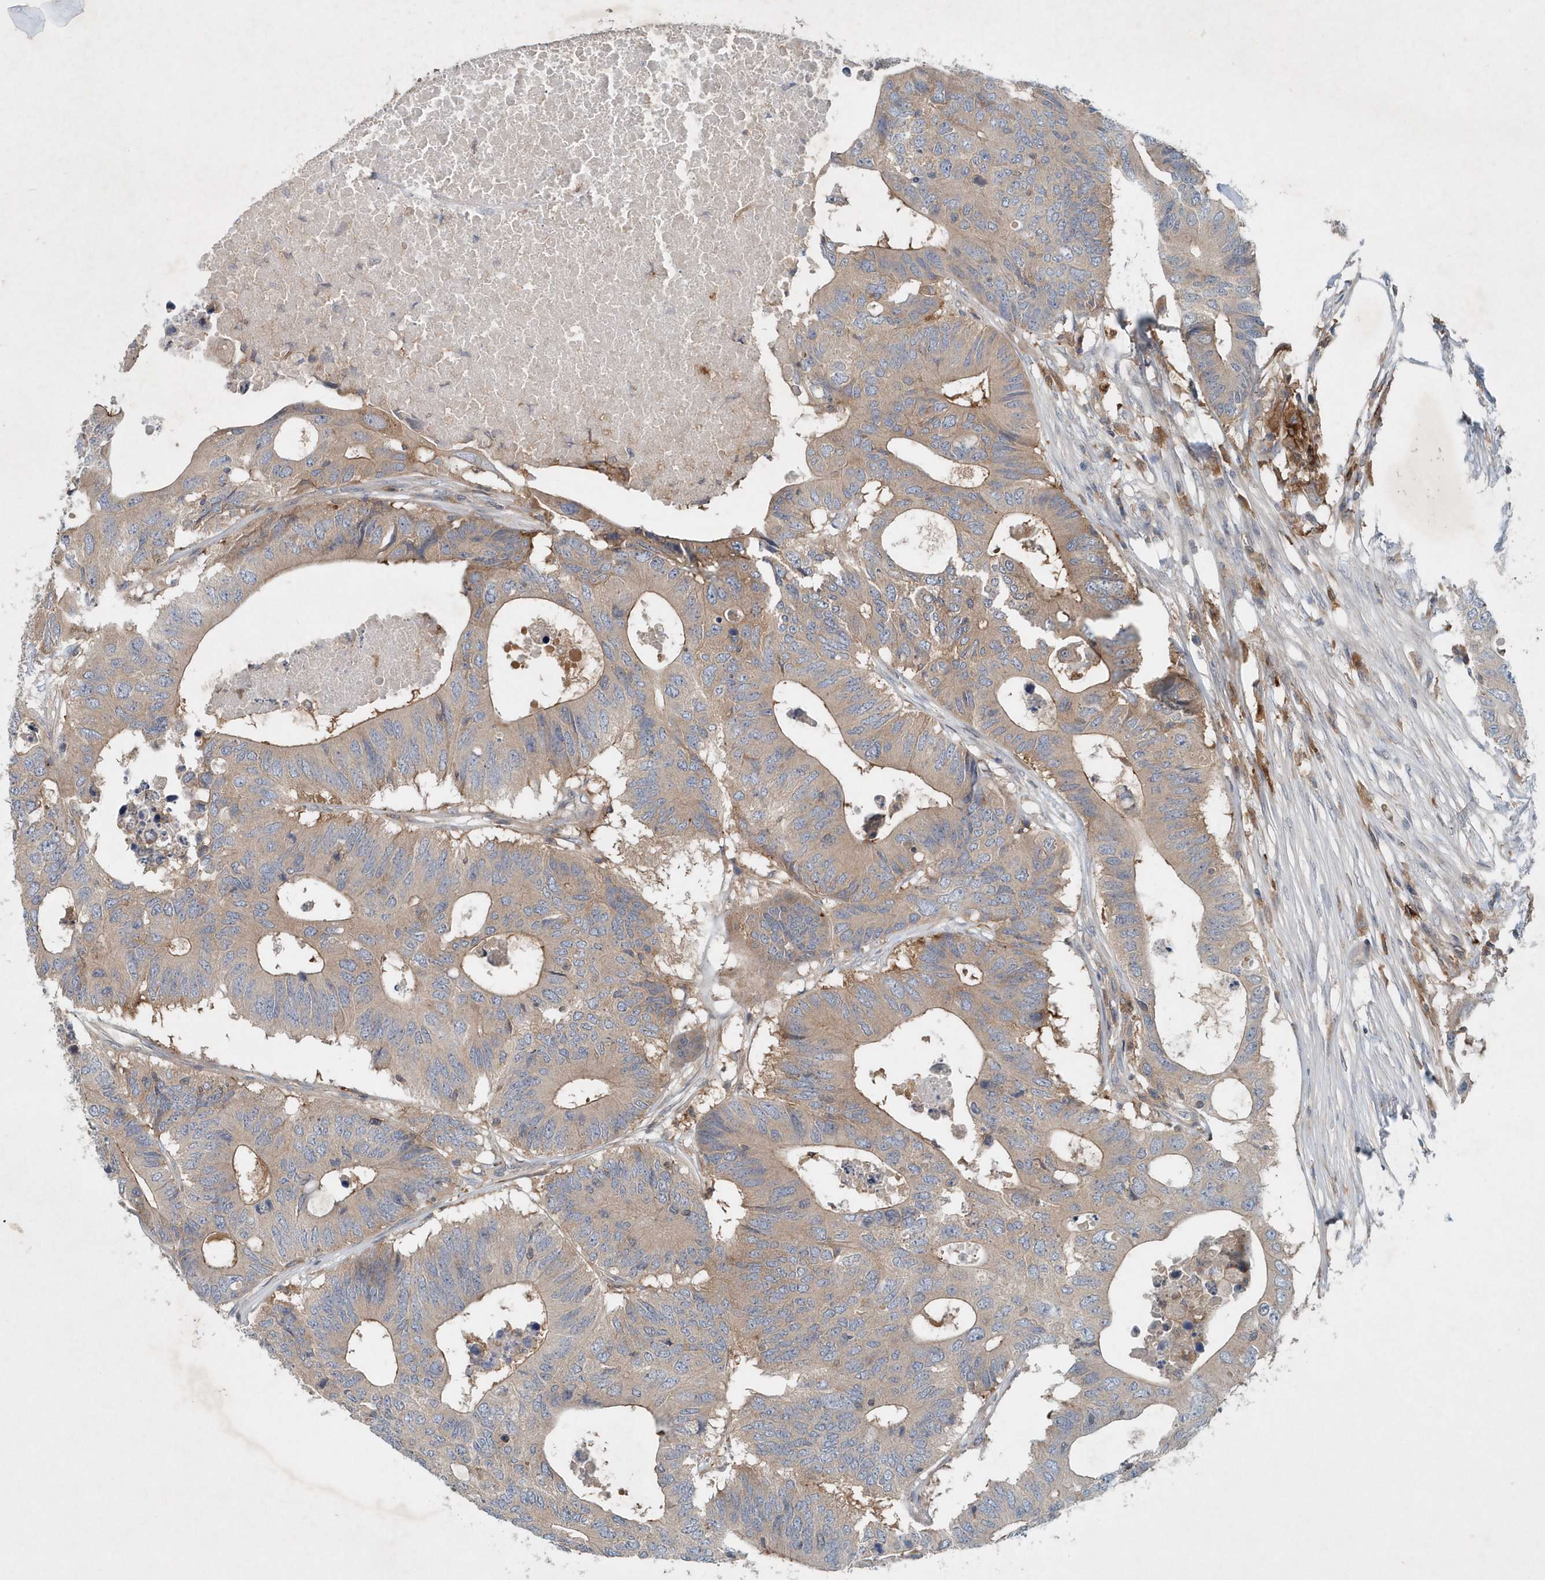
{"staining": {"intensity": "weak", "quantity": ">75%", "location": "cytoplasmic/membranous"}, "tissue": "colorectal cancer", "cell_type": "Tumor cells", "image_type": "cancer", "snomed": [{"axis": "morphology", "description": "Adenocarcinoma, NOS"}, {"axis": "topography", "description": "Colon"}], "caption": "Tumor cells exhibit weak cytoplasmic/membranous positivity in about >75% of cells in adenocarcinoma (colorectal). (DAB = brown stain, brightfield microscopy at high magnification).", "gene": "P2RY10", "patient": {"sex": "male", "age": 71}}